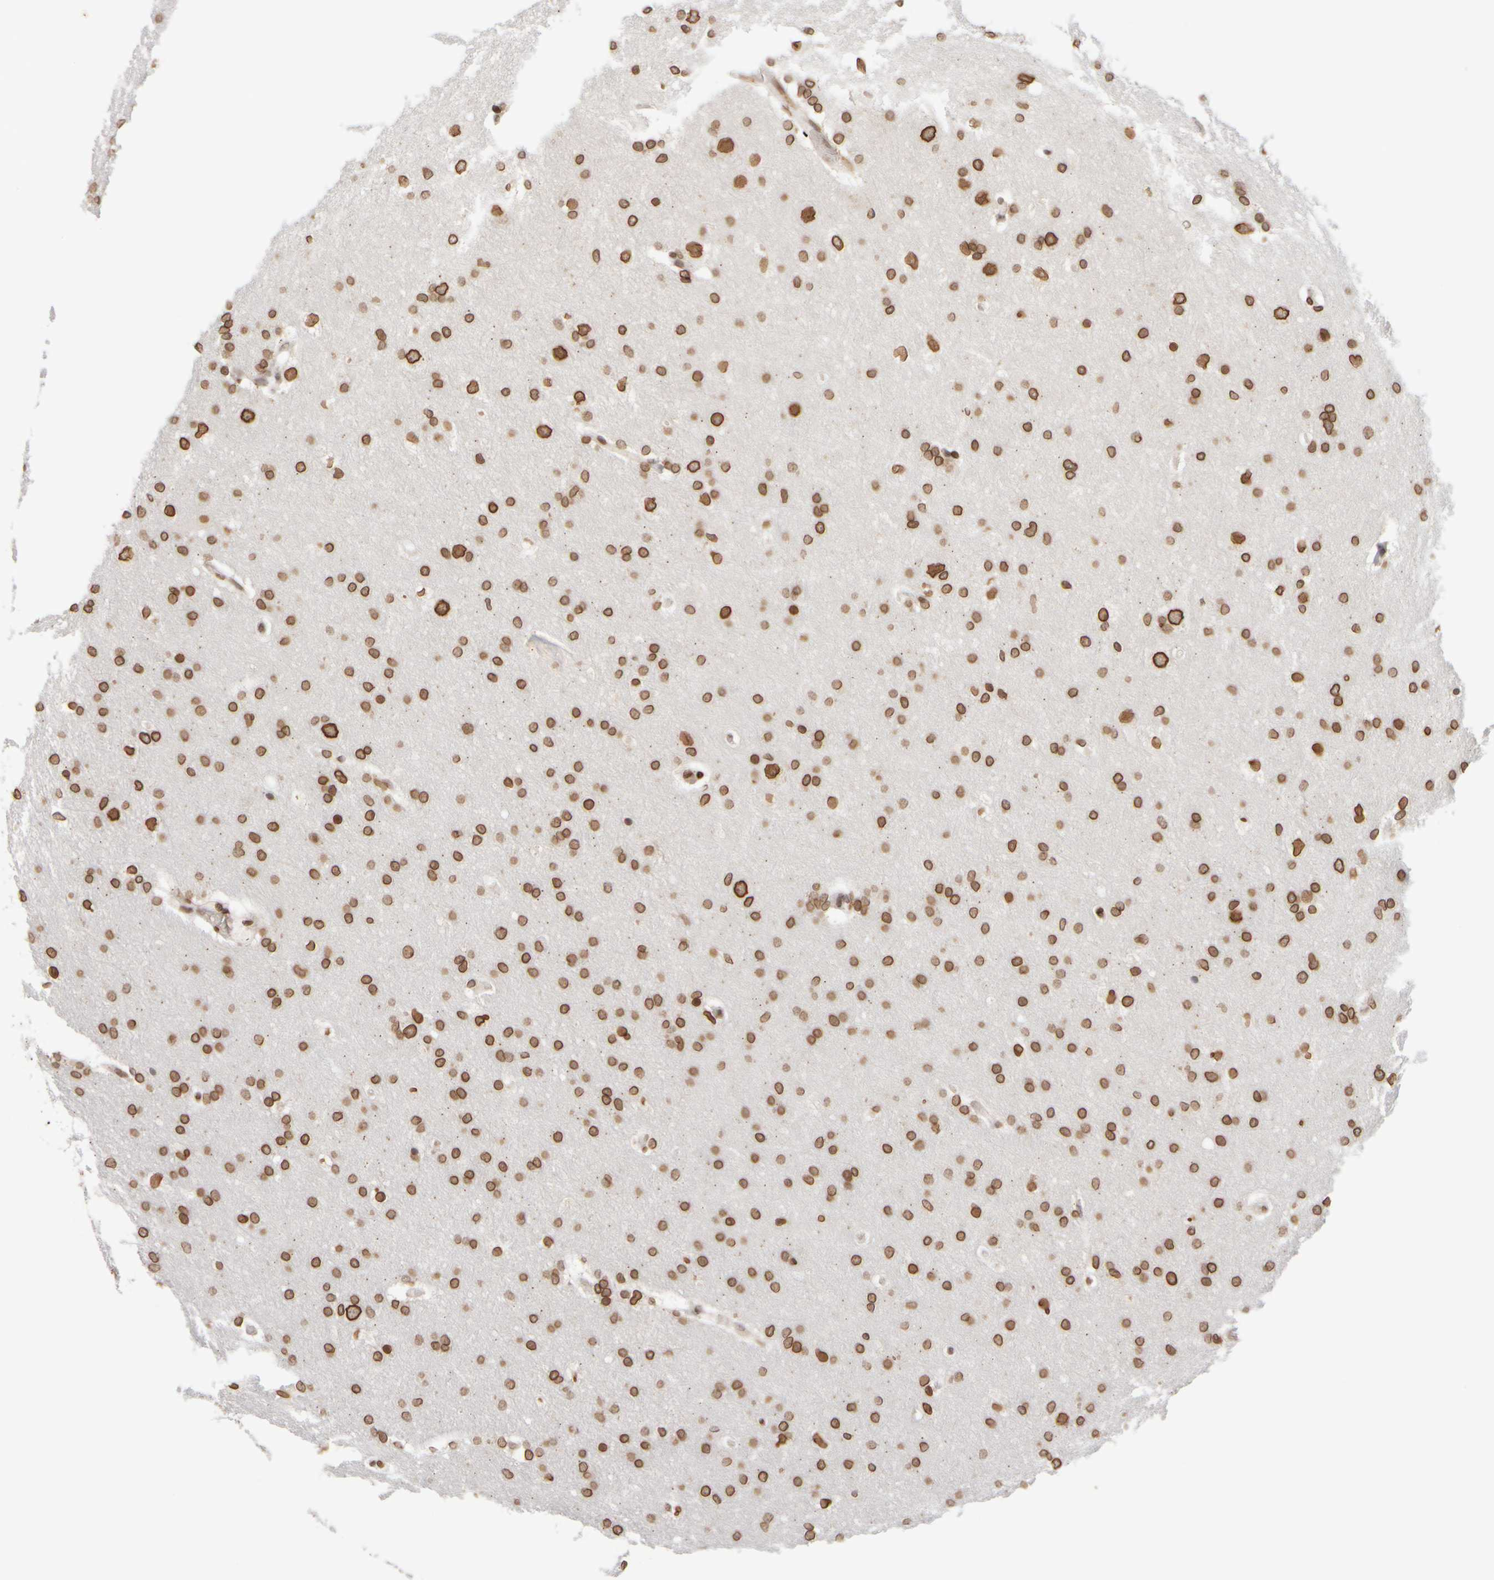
{"staining": {"intensity": "strong", "quantity": ">75%", "location": "cytoplasmic/membranous,nuclear"}, "tissue": "glioma", "cell_type": "Tumor cells", "image_type": "cancer", "snomed": [{"axis": "morphology", "description": "Glioma, malignant, Low grade"}, {"axis": "topography", "description": "Brain"}], "caption": "Immunohistochemical staining of human malignant glioma (low-grade) demonstrates strong cytoplasmic/membranous and nuclear protein expression in approximately >75% of tumor cells.", "gene": "ZC3HC1", "patient": {"sex": "female", "age": 37}}